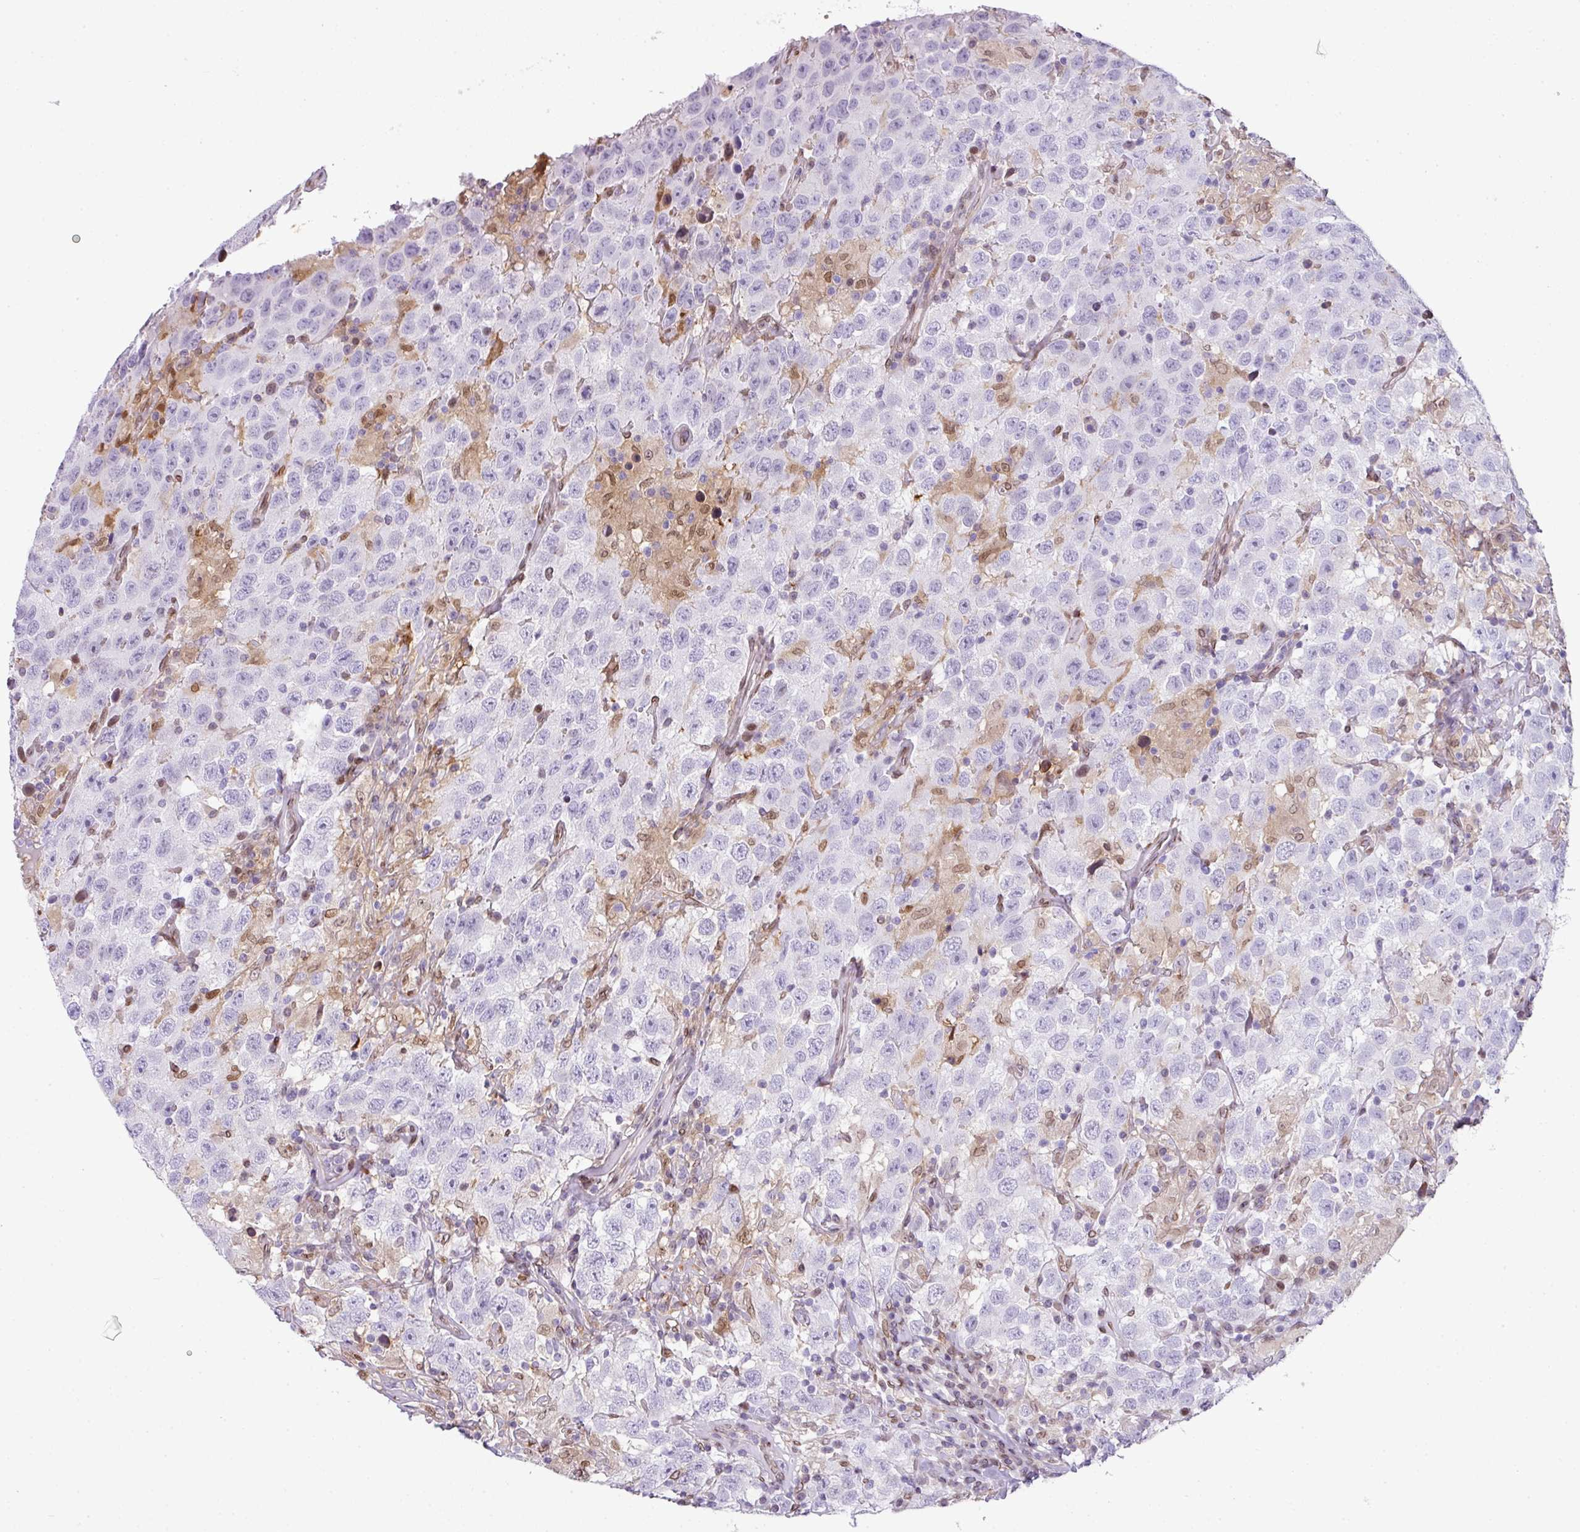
{"staining": {"intensity": "negative", "quantity": "none", "location": "none"}, "tissue": "testis cancer", "cell_type": "Tumor cells", "image_type": "cancer", "snomed": [{"axis": "morphology", "description": "Seminoma, NOS"}, {"axis": "topography", "description": "Testis"}], "caption": "DAB immunohistochemical staining of human testis cancer exhibits no significant staining in tumor cells.", "gene": "PLK1", "patient": {"sex": "male", "age": 41}}